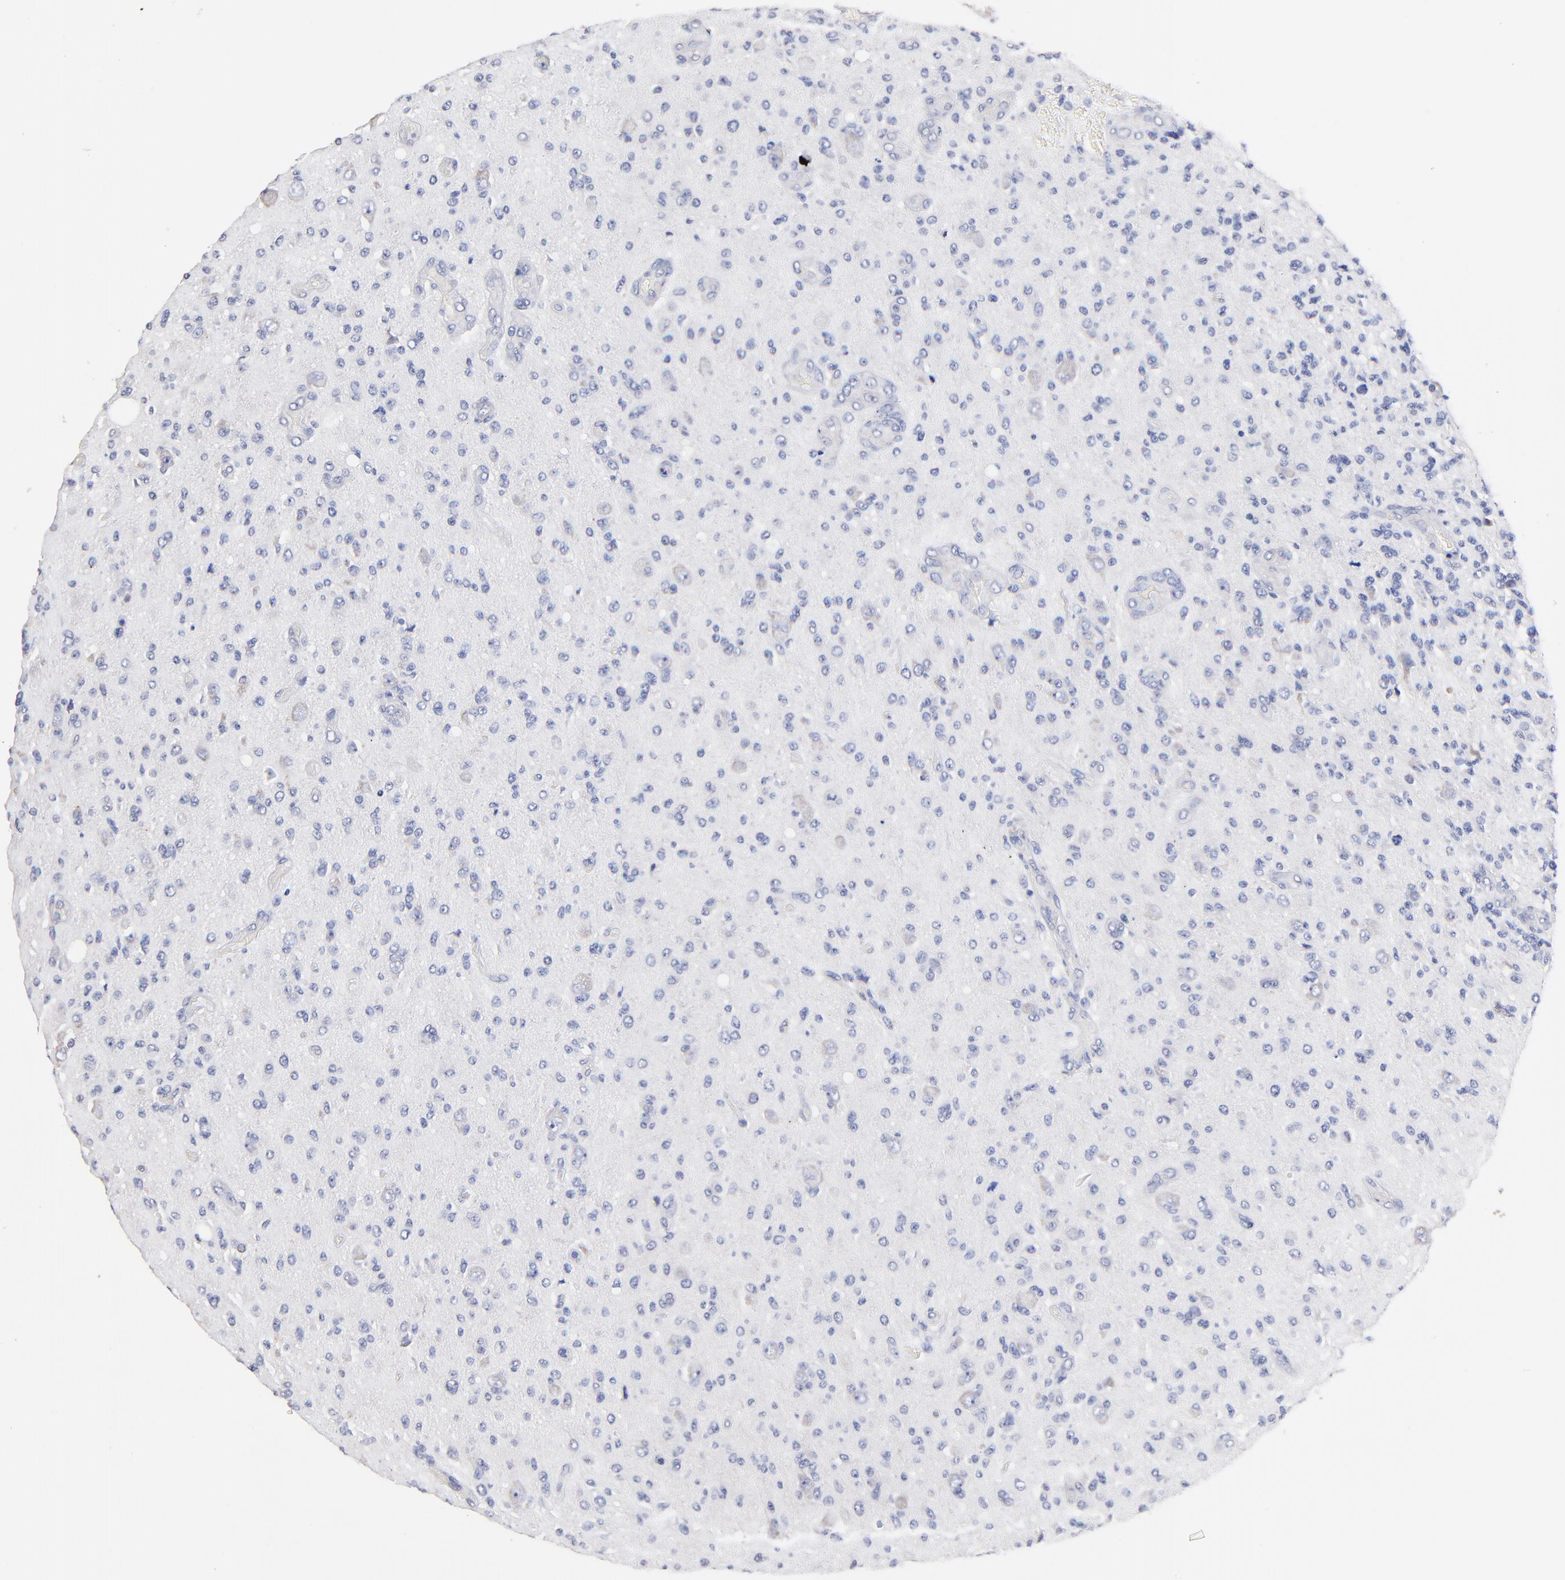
{"staining": {"intensity": "negative", "quantity": "none", "location": "none"}, "tissue": "glioma", "cell_type": "Tumor cells", "image_type": "cancer", "snomed": [{"axis": "morphology", "description": "Glioma, malignant, High grade"}, {"axis": "topography", "description": "Brain"}], "caption": "The IHC micrograph has no significant expression in tumor cells of malignant high-grade glioma tissue.", "gene": "TWNK", "patient": {"sex": "male", "age": 36}}